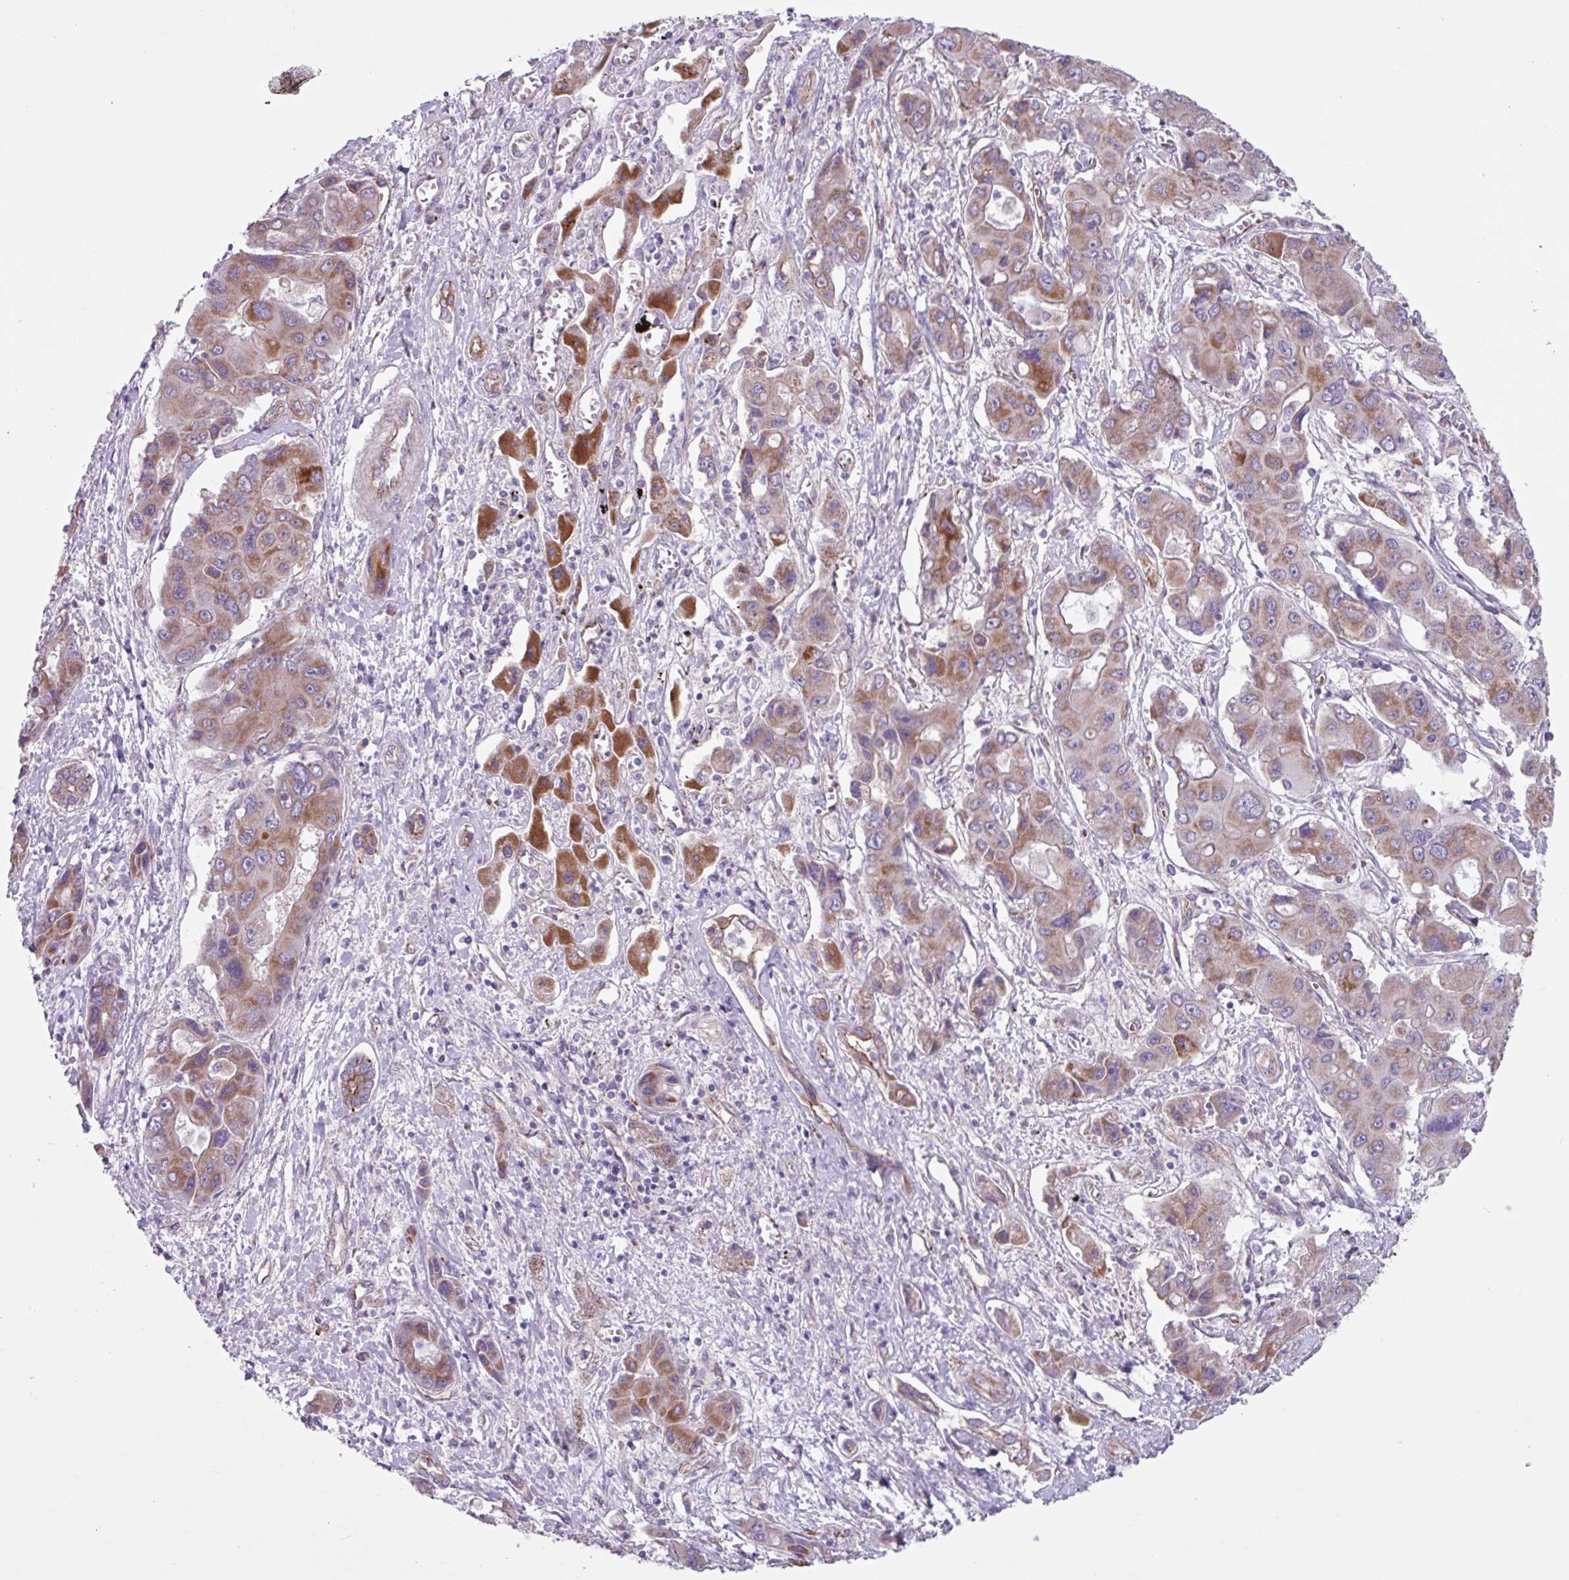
{"staining": {"intensity": "moderate", "quantity": "25%-75%", "location": "cytoplasmic/membranous"}, "tissue": "liver cancer", "cell_type": "Tumor cells", "image_type": "cancer", "snomed": [{"axis": "morphology", "description": "Cholangiocarcinoma"}, {"axis": "topography", "description": "Liver"}], "caption": "Protein analysis of cholangiocarcinoma (liver) tissue shows moderate cytoplasmic/membranous staining in approximately 25%-75% of tumor cells.", "gene": "OTULIN", "patient": {"sex": "male", "age": 67}}